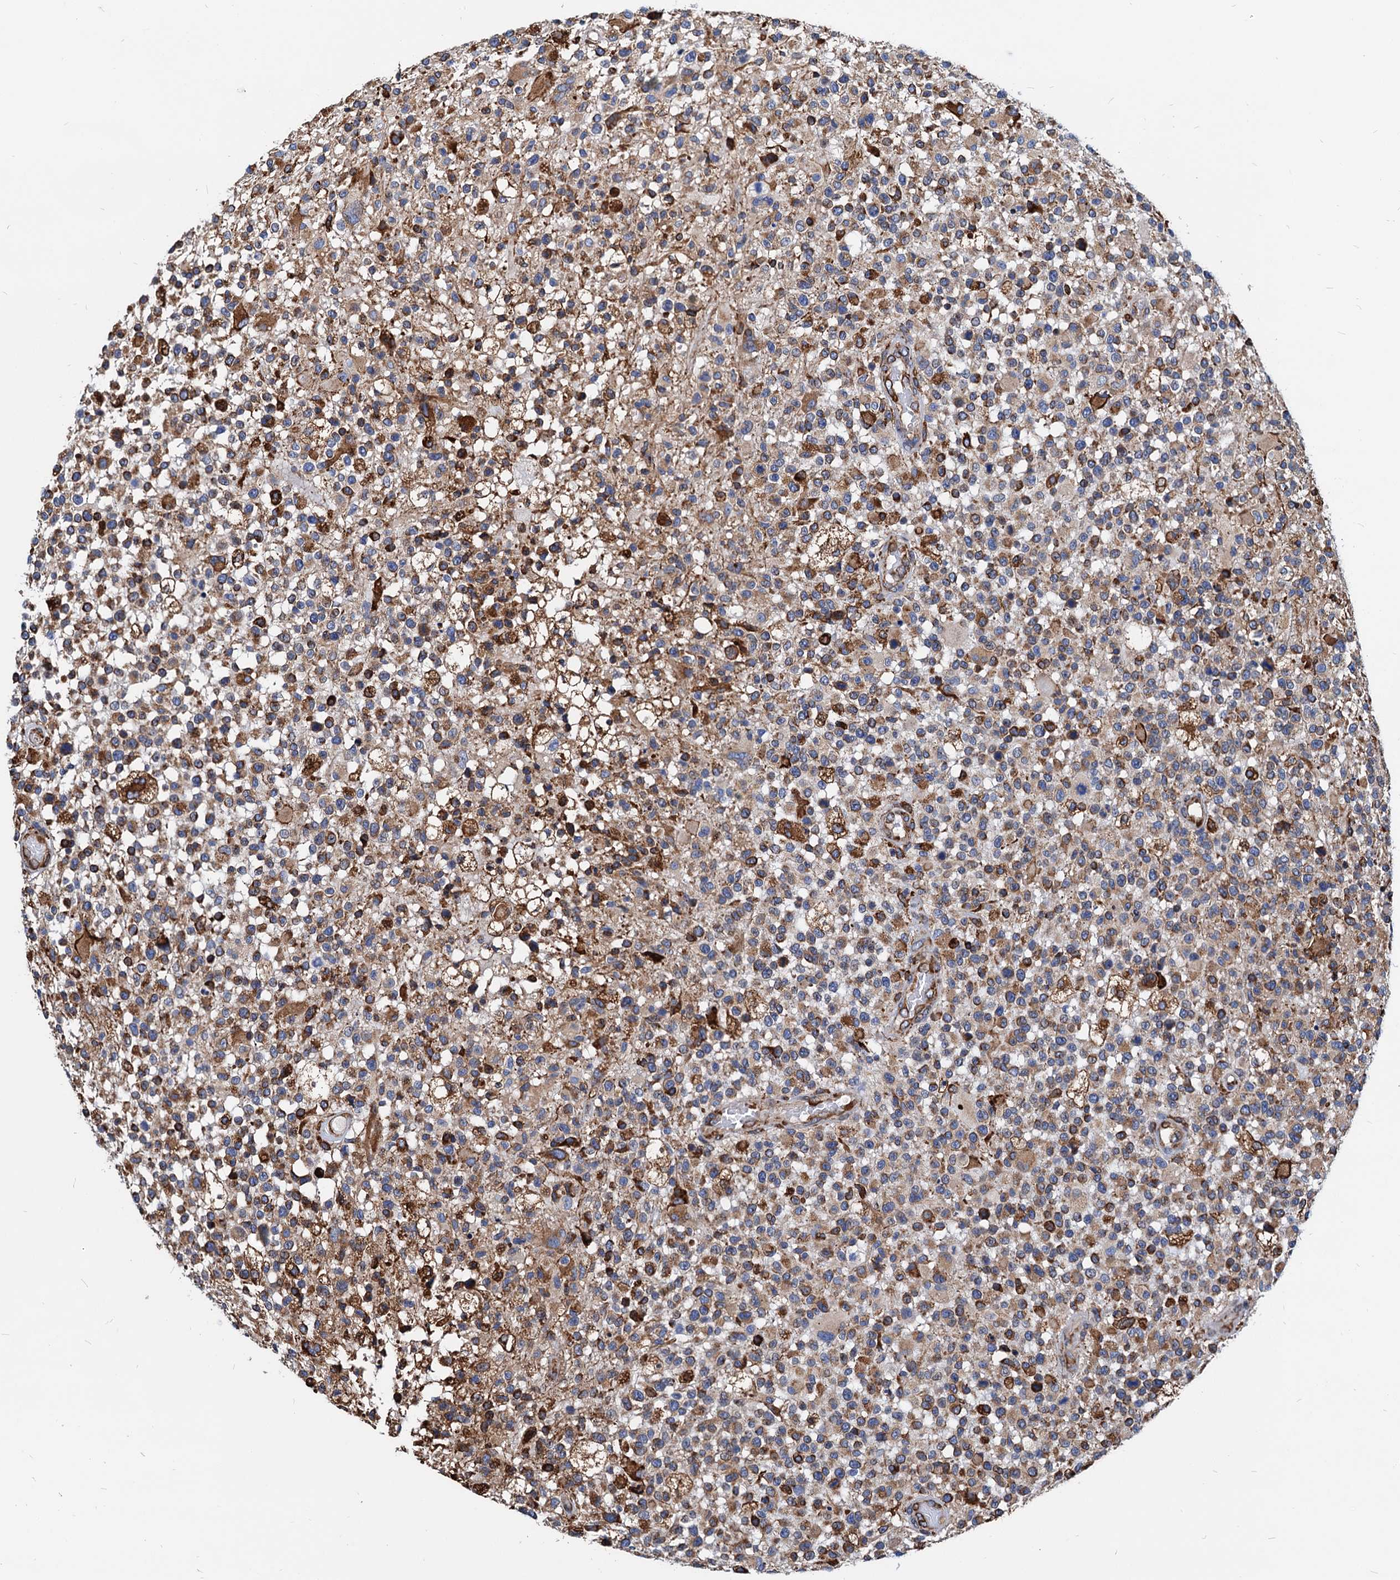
{"staining": {"intensity": "strong", "quantity": "<25%", "location": "cytoplasmic/membranous"}, "tissue": "glioma", "cell_type": "Tumor cells", "image_type": "cancer", "snomed": [{"axis": "morphology", "description": "Glioma, malignant, High grade"}, {"axis": "morphology", "description": "Glioblastoma, NOS"}, {"axis": "topography", "description": "Brain"}], "caption": "Glioblastoma stained with a protein marker shows strong staining in tumor cells.", "gene": "HSPA5", "patient": {"sex": "male", "age": 60}}